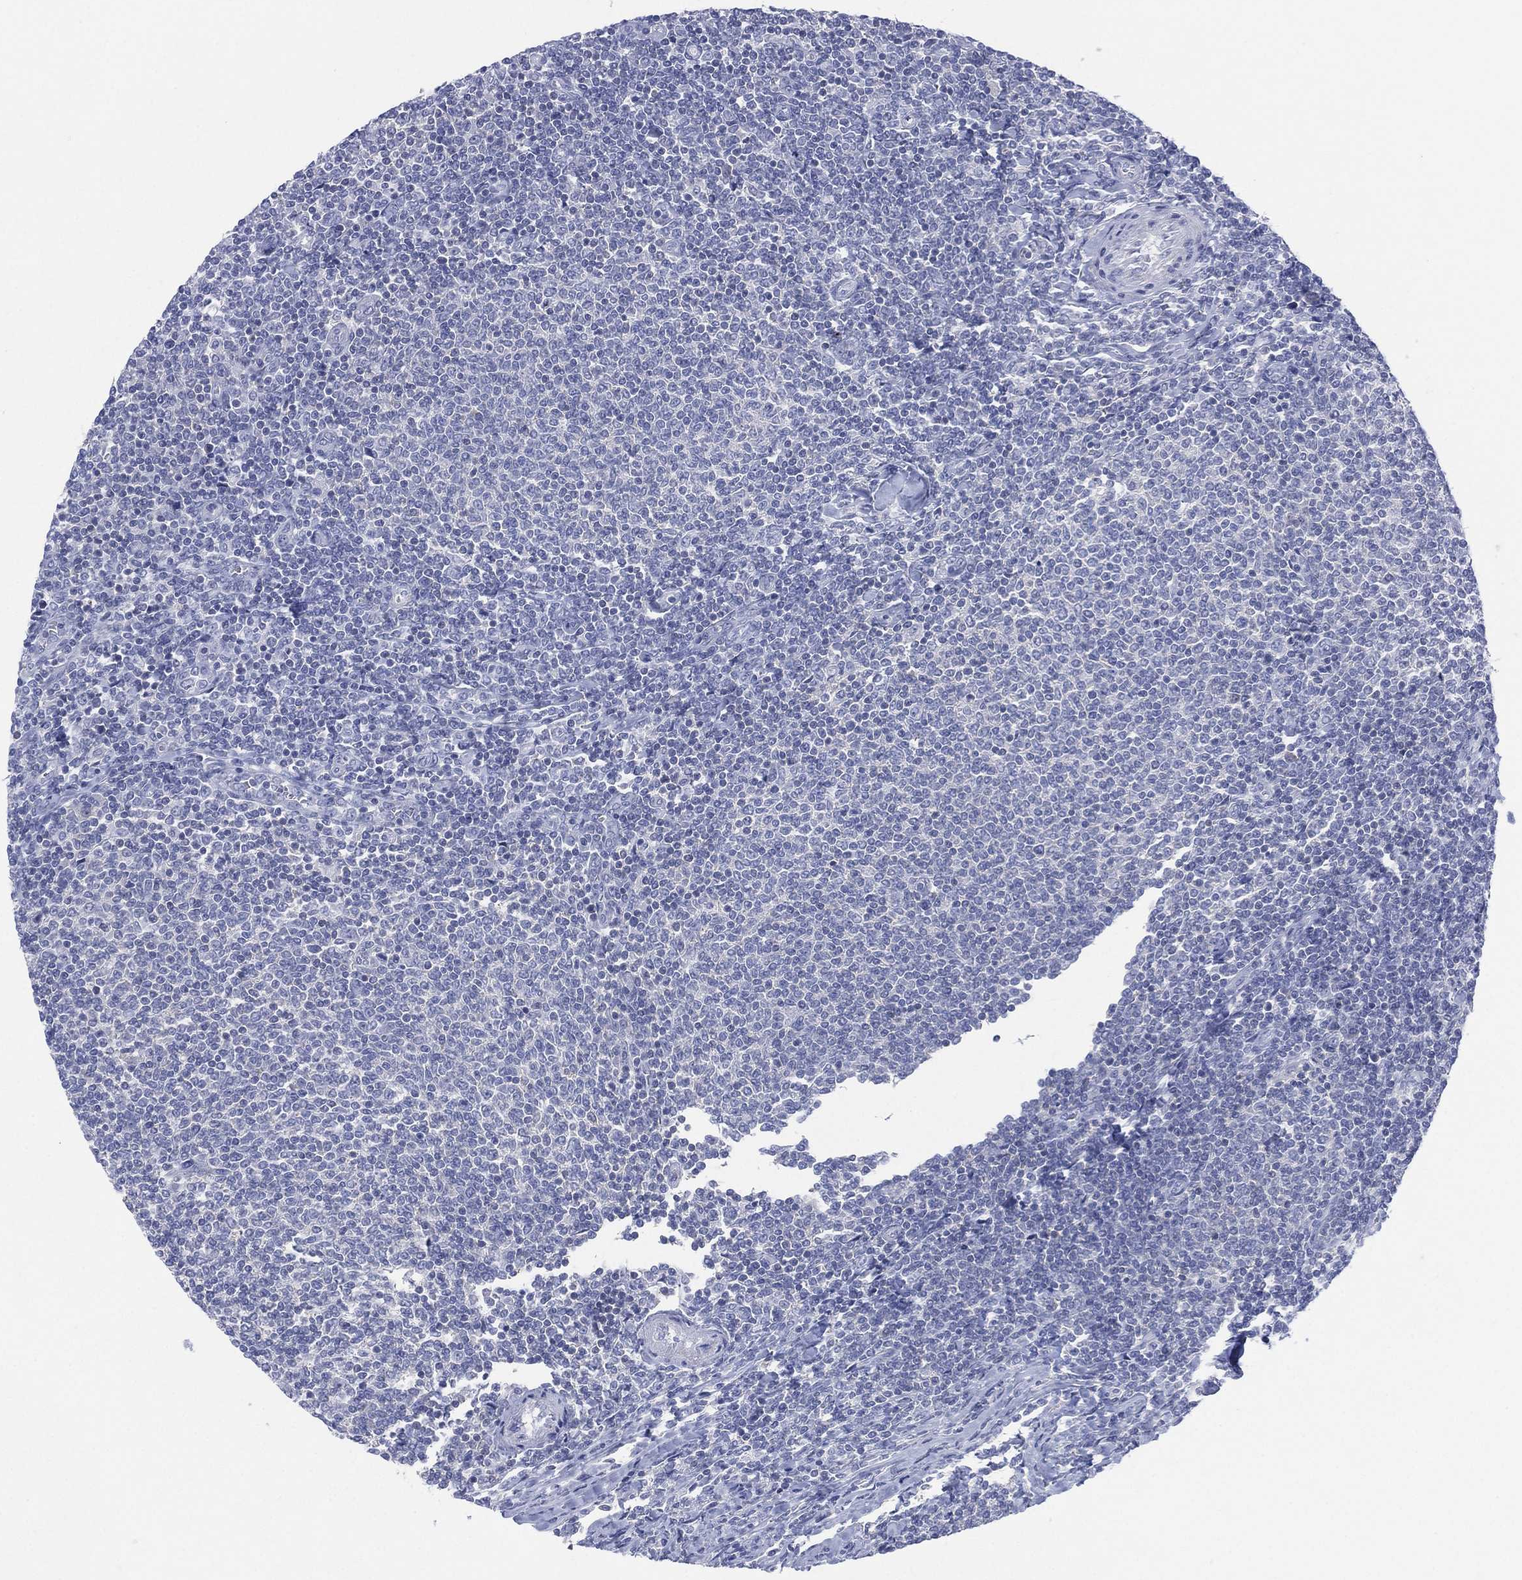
{"staining": {"intensity": "negative", "quantity": "none", "location": "none"}, "tissue": "lymphoma", "cell_type": "Tumor cells", "image_type": "cancer", "snomed": [{"axis": "morphology", "description": "Malignant lymphoma, non-Hodgkin's type, Low grade"}, {"axis": "topography", "description": "Lymph node"}], "caption": "Protein analysis of low-grade malignant lymphoma, non-Hodgkin's type displays no significant expression in tumor cells.", "gene": "SEPTIN1", "patient": {"sex": "male", "age": 52}}